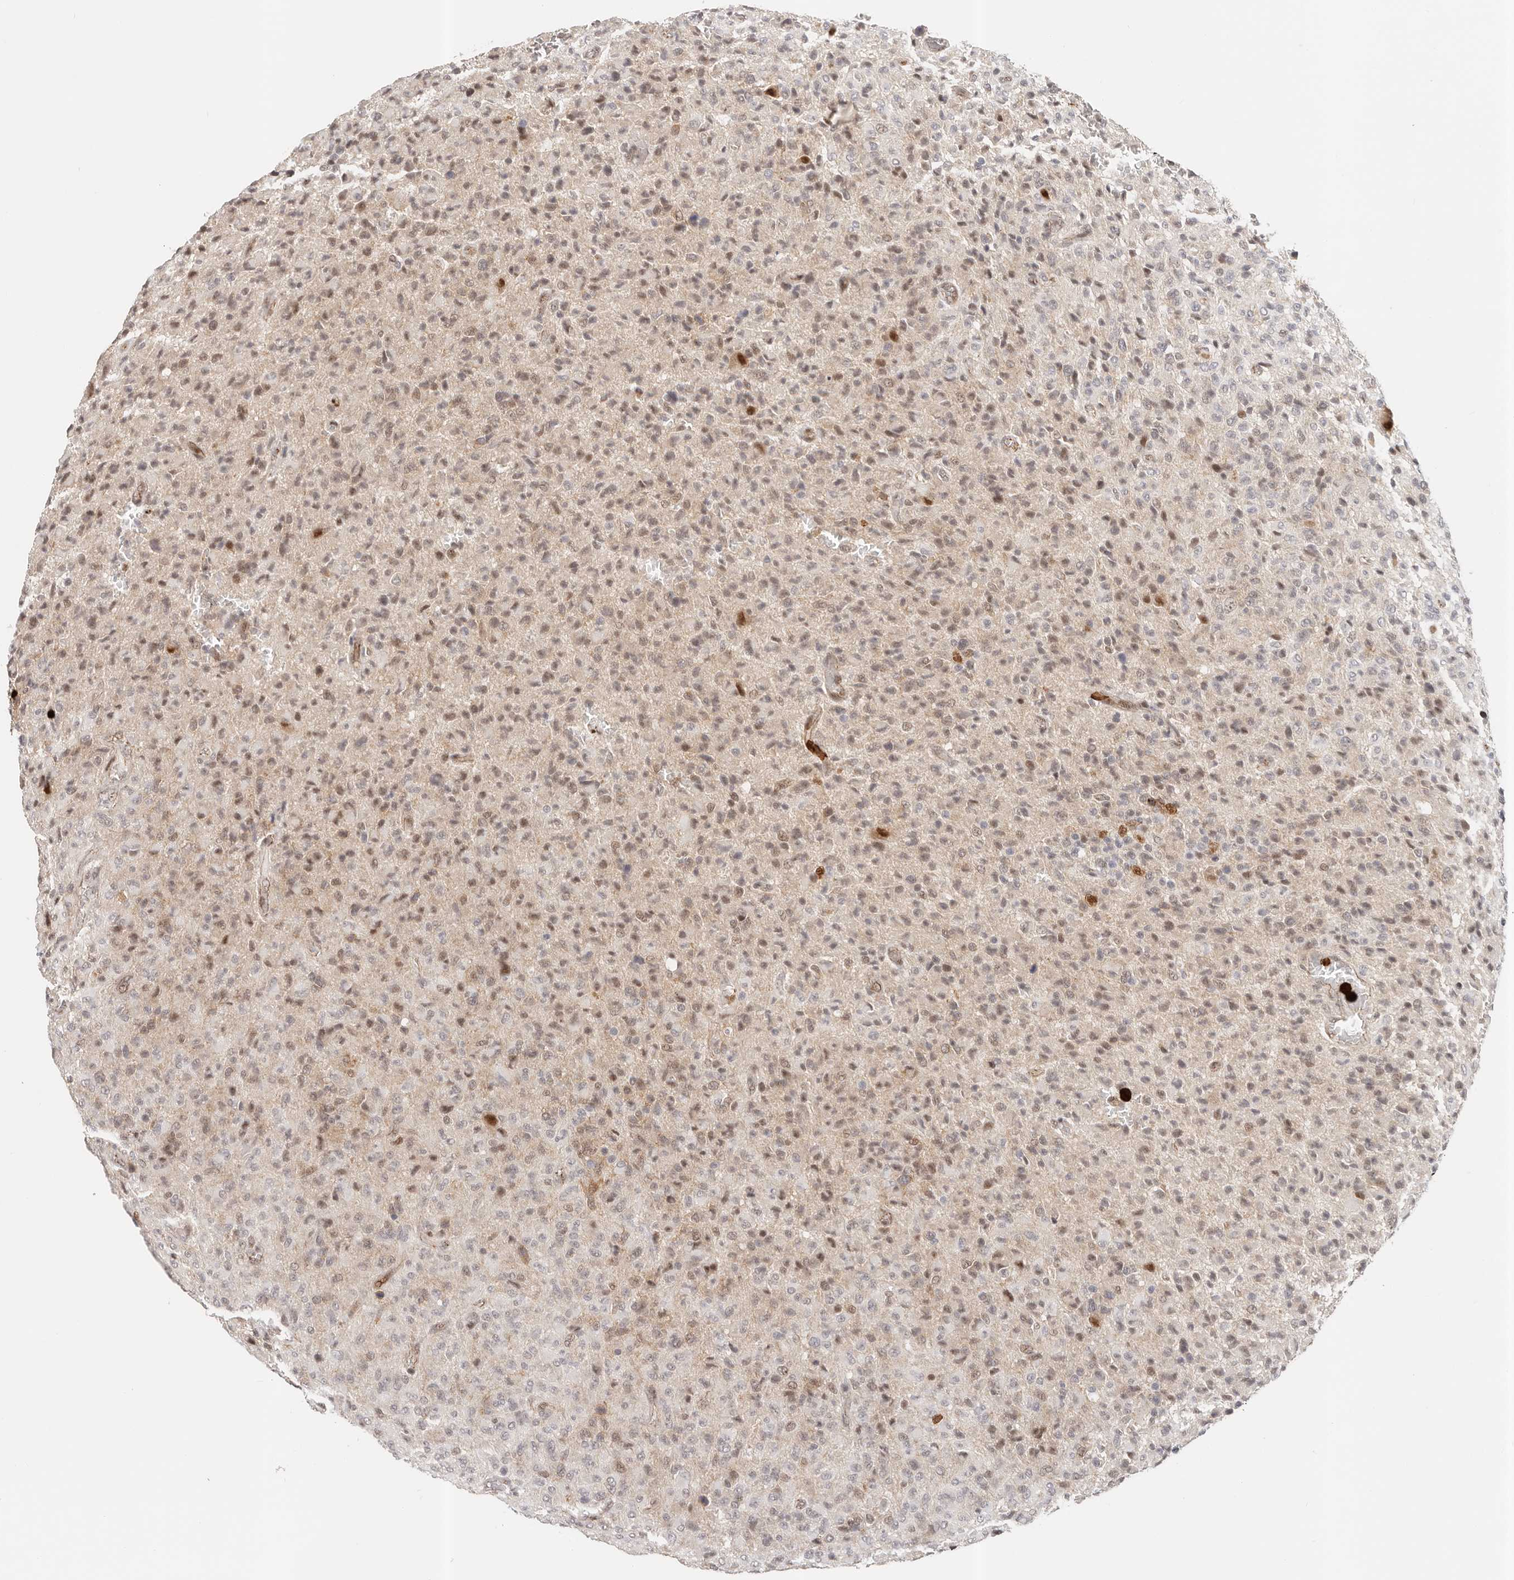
{"staining": {"intensity": "weak", "quantity": ">75%", "location": "nuclear"}, "tissue": "glioma", "cell_type": "Tumor cells", "image_type": "cancer", "snomed": [{"axis": "morphology", "description": "Glioma, malignant, High grade"}, {"axis": "topography", "description": "Brain"}], "caption": "IHC of human malignant glioma (high-grade) reveals low levels of weak nuclear expression in approximately >75% of tumor cells.", "gene": "AFDN", "patient": {"sex": "female", "age": 57}}